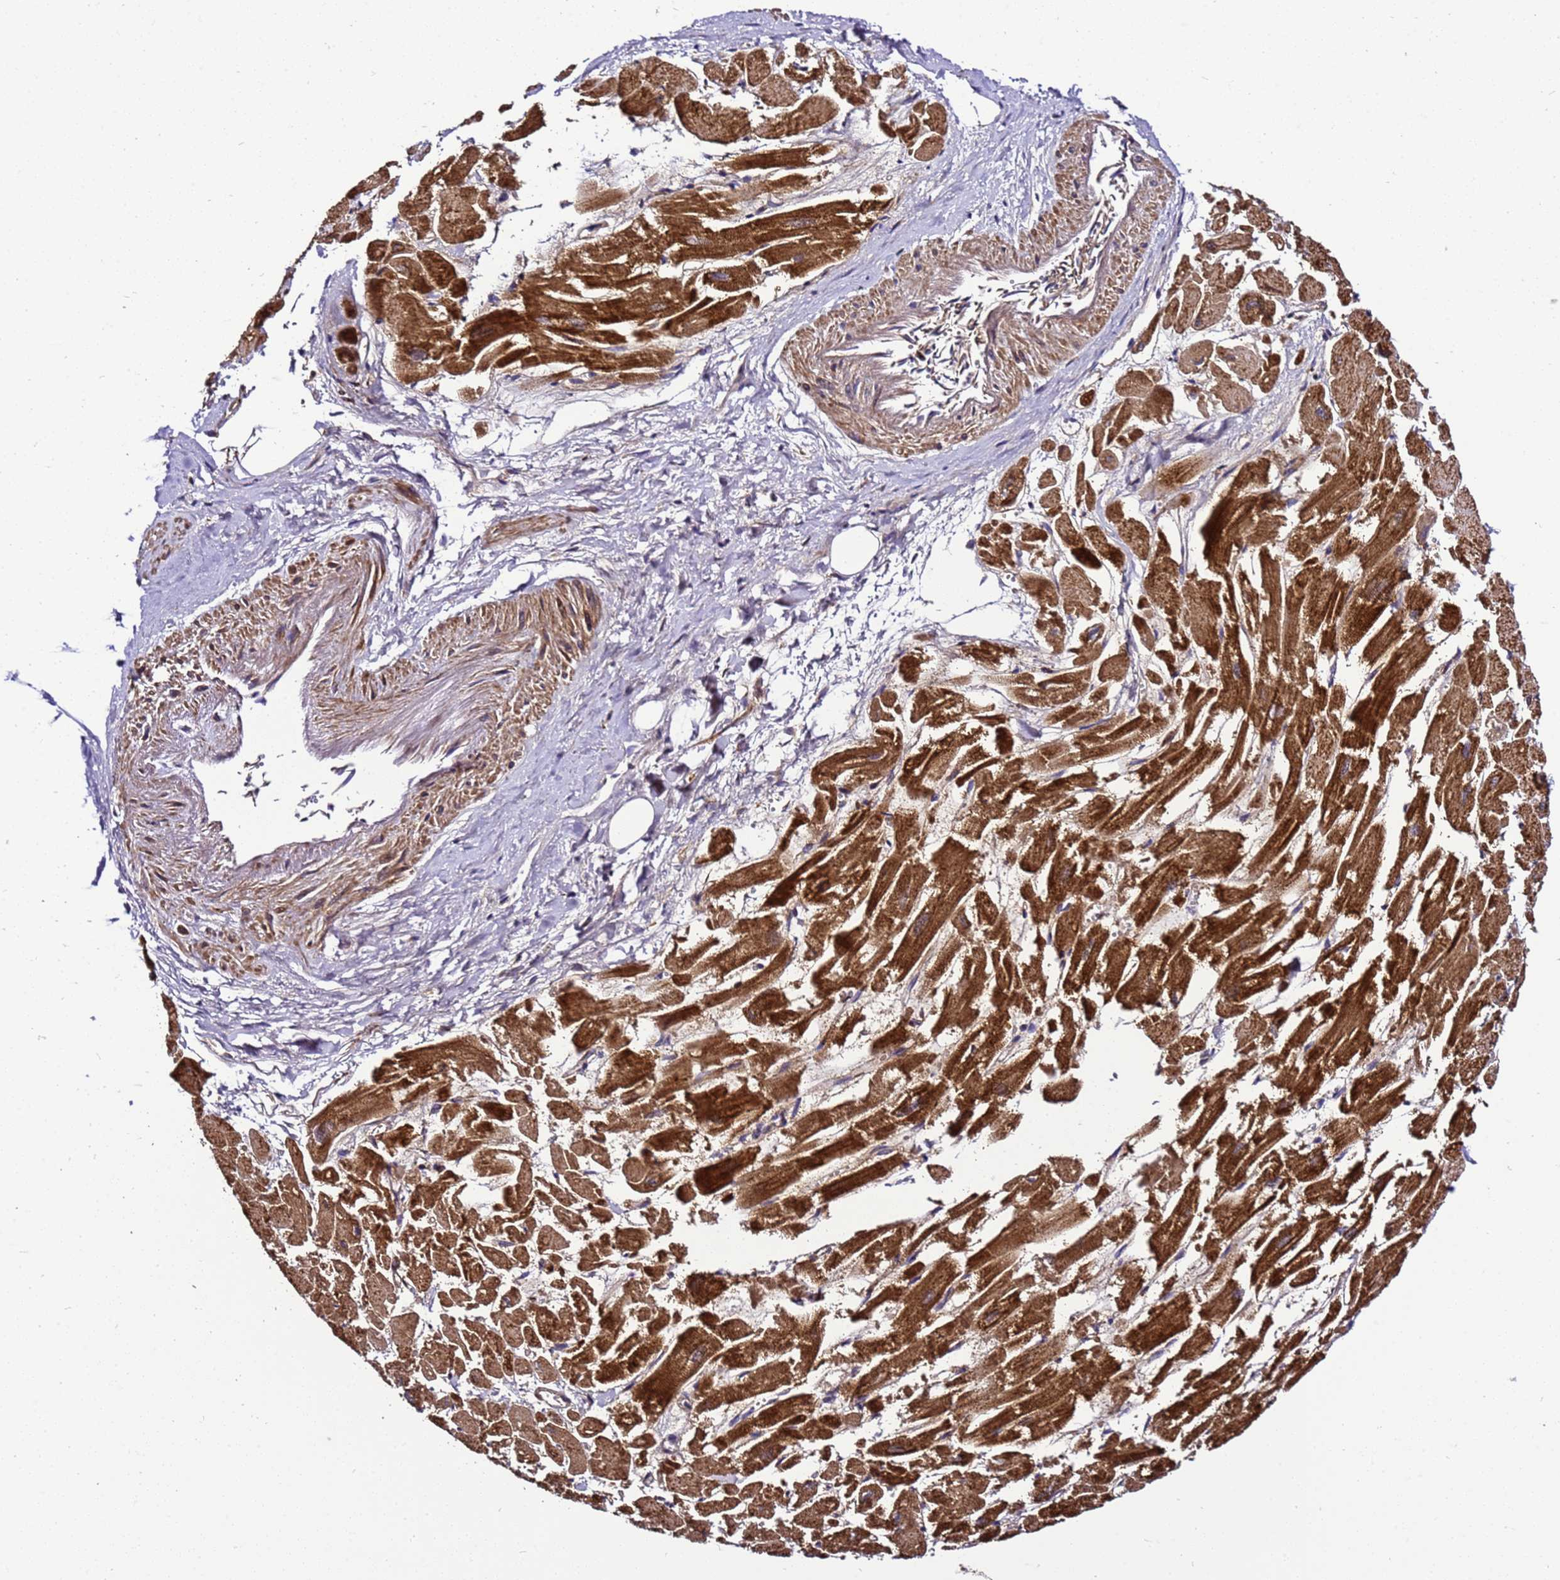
{"staining": {"intensity": "strong", "quantity": ">75%", "location": "cytoplasmic/membranous"}, "tissue": "heart muscle", "cell_type": "Cardiomyocytes", "image_type": "normal", "snomed": [{"axis": "morphology", "description": "Normal tissue, NOS"}, {"axis": "topography", "description": "Heart"}], "caption": "Immunohistochemistry (IHC) image of benign human heart muscle stained for a protein (brown), which displays high levels of strong cytoplasmic/membranous staining in about >75% of cardiomyocytes.", "gene": "ZNF417", "patient": {"sex": "male", "age": 54}}